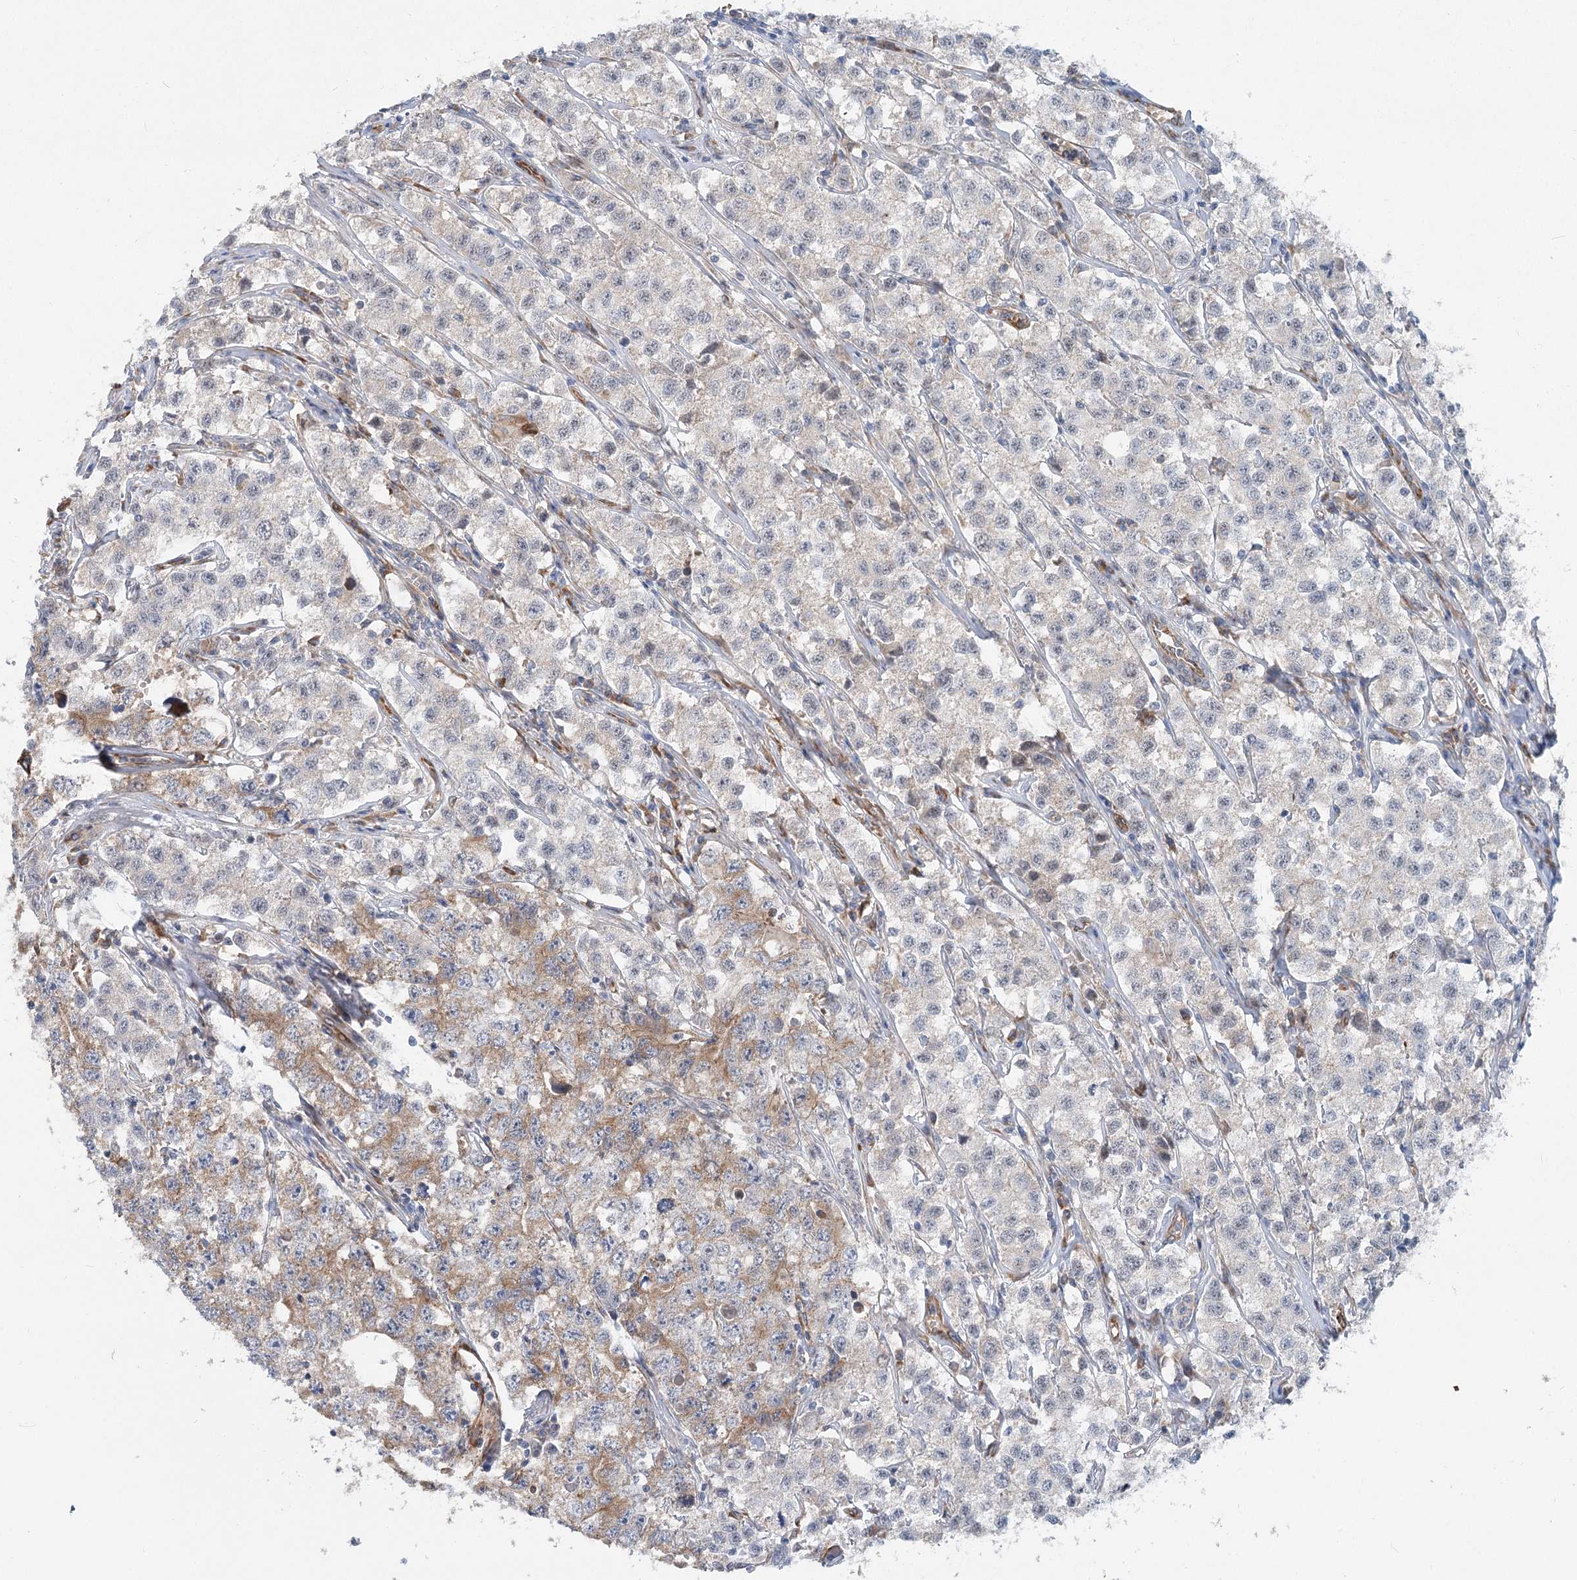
{"staining": {"intensity": "moderate", "quantity": "25%-75%", "location": "cytoplasmic/membranous"}, "tissue": "testis cancer", "cell_type": "Tumor cells", "image_type": "cancer", "snomed": [{"axis": "morphology", "description": "Seminoma, NOS"}, {"axis": "morphology", "description": "Carcinoma, Embryonal, NOS"}, {"axis": "topography", "description": "Testis"}], "caption": "The immunohistochemical stain labels moderate cytoplasmic/membranous staining in tumor cells of testis embryonal carcinoma tissue.", "gene": "CIB4", "patient": {"sex": "male", "age": 43}}